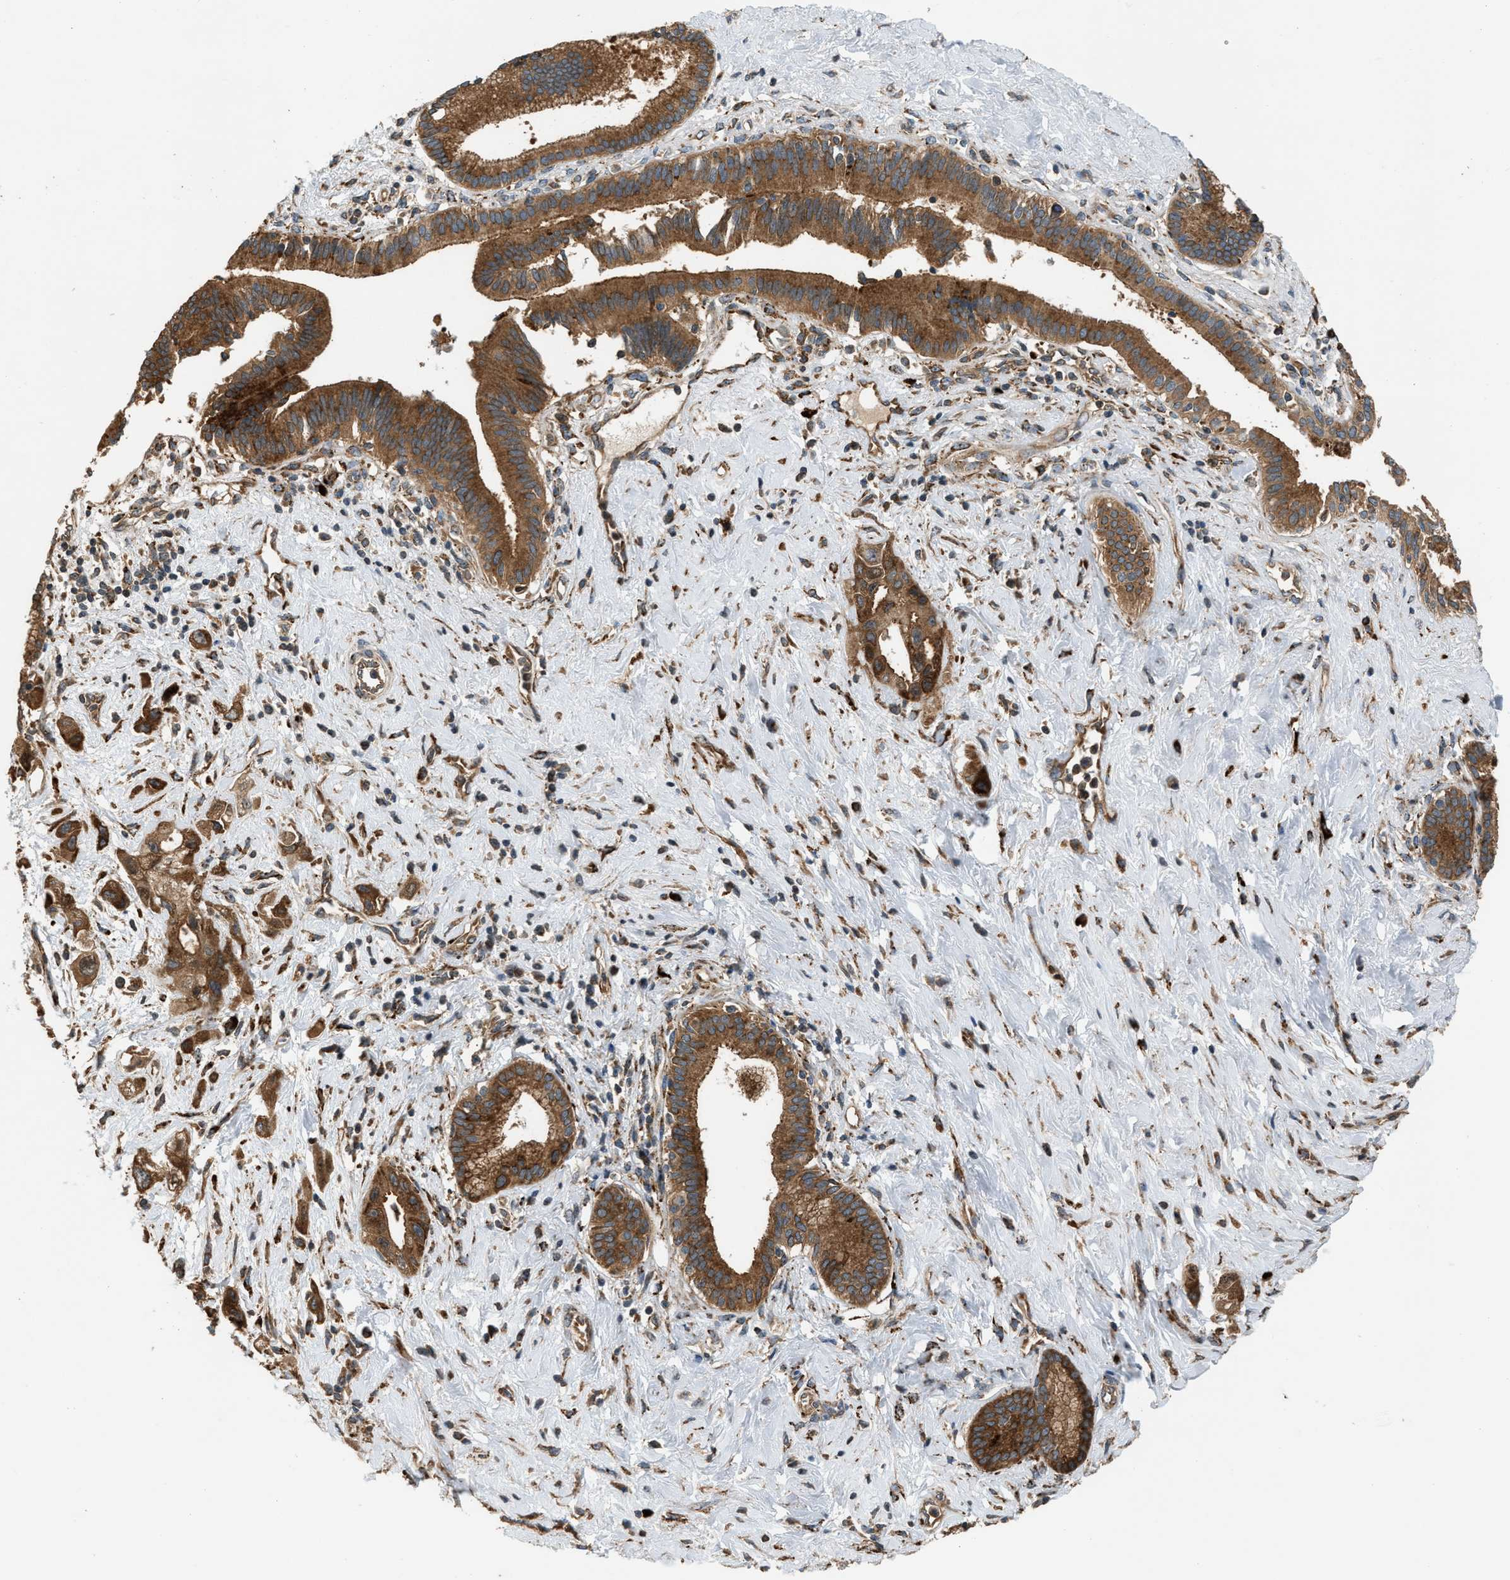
{"staining": {"intensity": "strong", "quantity": ">75%", "location": "cytoplasmic/membranous"}, "tissue": "pancreatic cancer", "cell_type": "Tumor cells", "image_type": "cancer", "snomed": [{"axis": "morphology", "description": "Adenocarcinoma, NOS"}, {"axis": "topography", "description": "Pancreas"}], "caption": "Immunohistochemistry (IHC) histopathology image of pancreatic adenocarcinoma stained for a protein (brown), which exhibits high levels of strong cytoplasmic/membranous expression in approximately >75% of tumor cells.", "gene": "BAIAP2L1", "patient": {"sex": "female", "age": 66}}